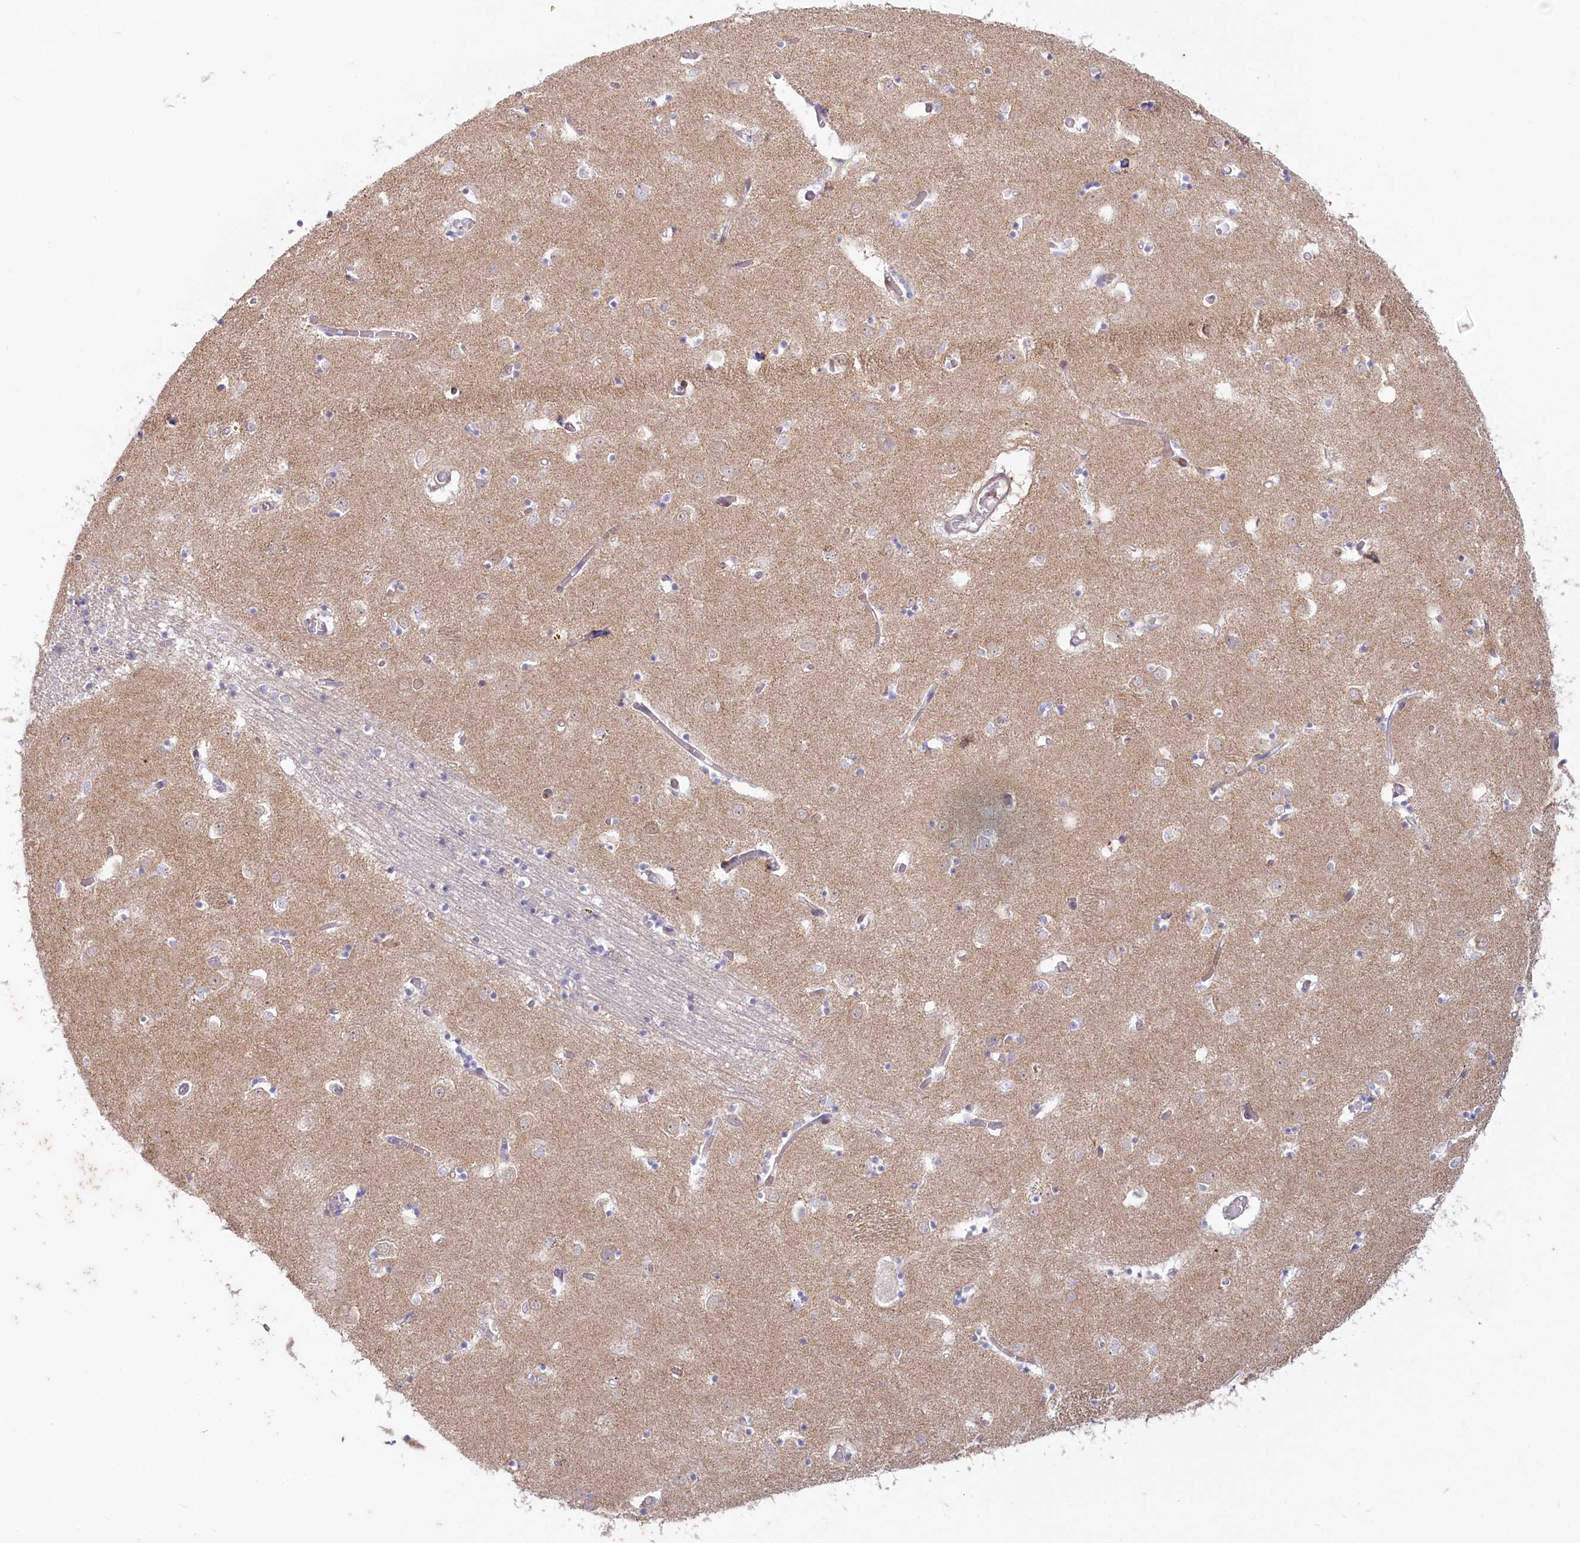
{"staining": {"intensity": "negative", "quantity": "none", "location": "none"}, "tissue": "caudate", "cell_type": "Glial cells", "image_type": "normal", "snomed": [{"axis": "morphology", "description": "Normal tissue, NOS"}, {"axis": "topography", "description": "Lateral ventricle wall"}], "caption": "Immunohistochemistry histopathology image of normal caudate: human caudate stained with DAB exhibits no significant protein expression in glial cells.", "gene": "MTG1", "patient": {"sex": "male", "age": 70}}